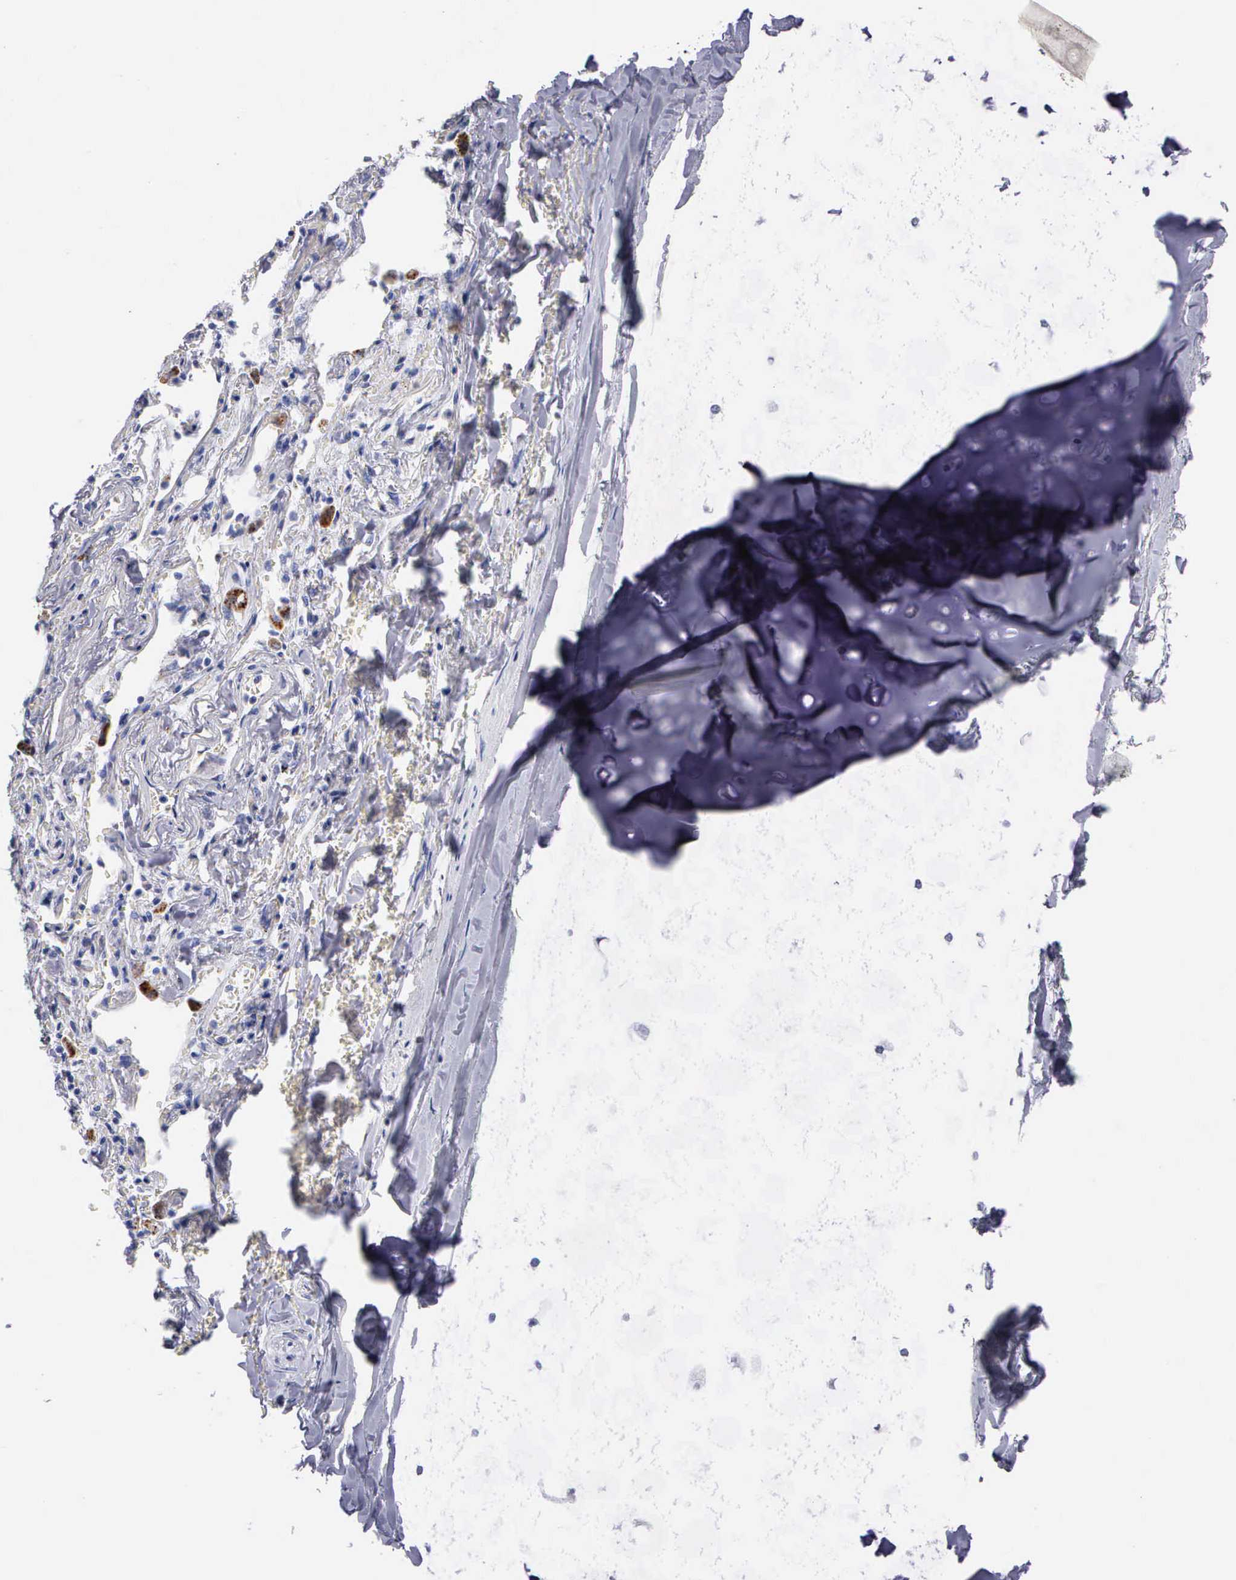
{"staining": {"intensity": "negative", "quantity": "none", "location": "none"}, "tissue": "adipose tissue", "cell_type": "Adipocytes", "image_type": "normal", "snomed": [{"axis": "morphology", "description": "Normal tissue, NOS"}, {"axis": "topography", "description": "Cartilage tissue"}, {"axis": "topography", "description": "Lung"}], "caption": "Immunohistochemical staining of unremarkable human adipose tissue exhibits no significant staining in adipocytes. Nuclei are stained in blue.", "gene": "CTSL", "patient": {"sex": "male", "age": 65}}